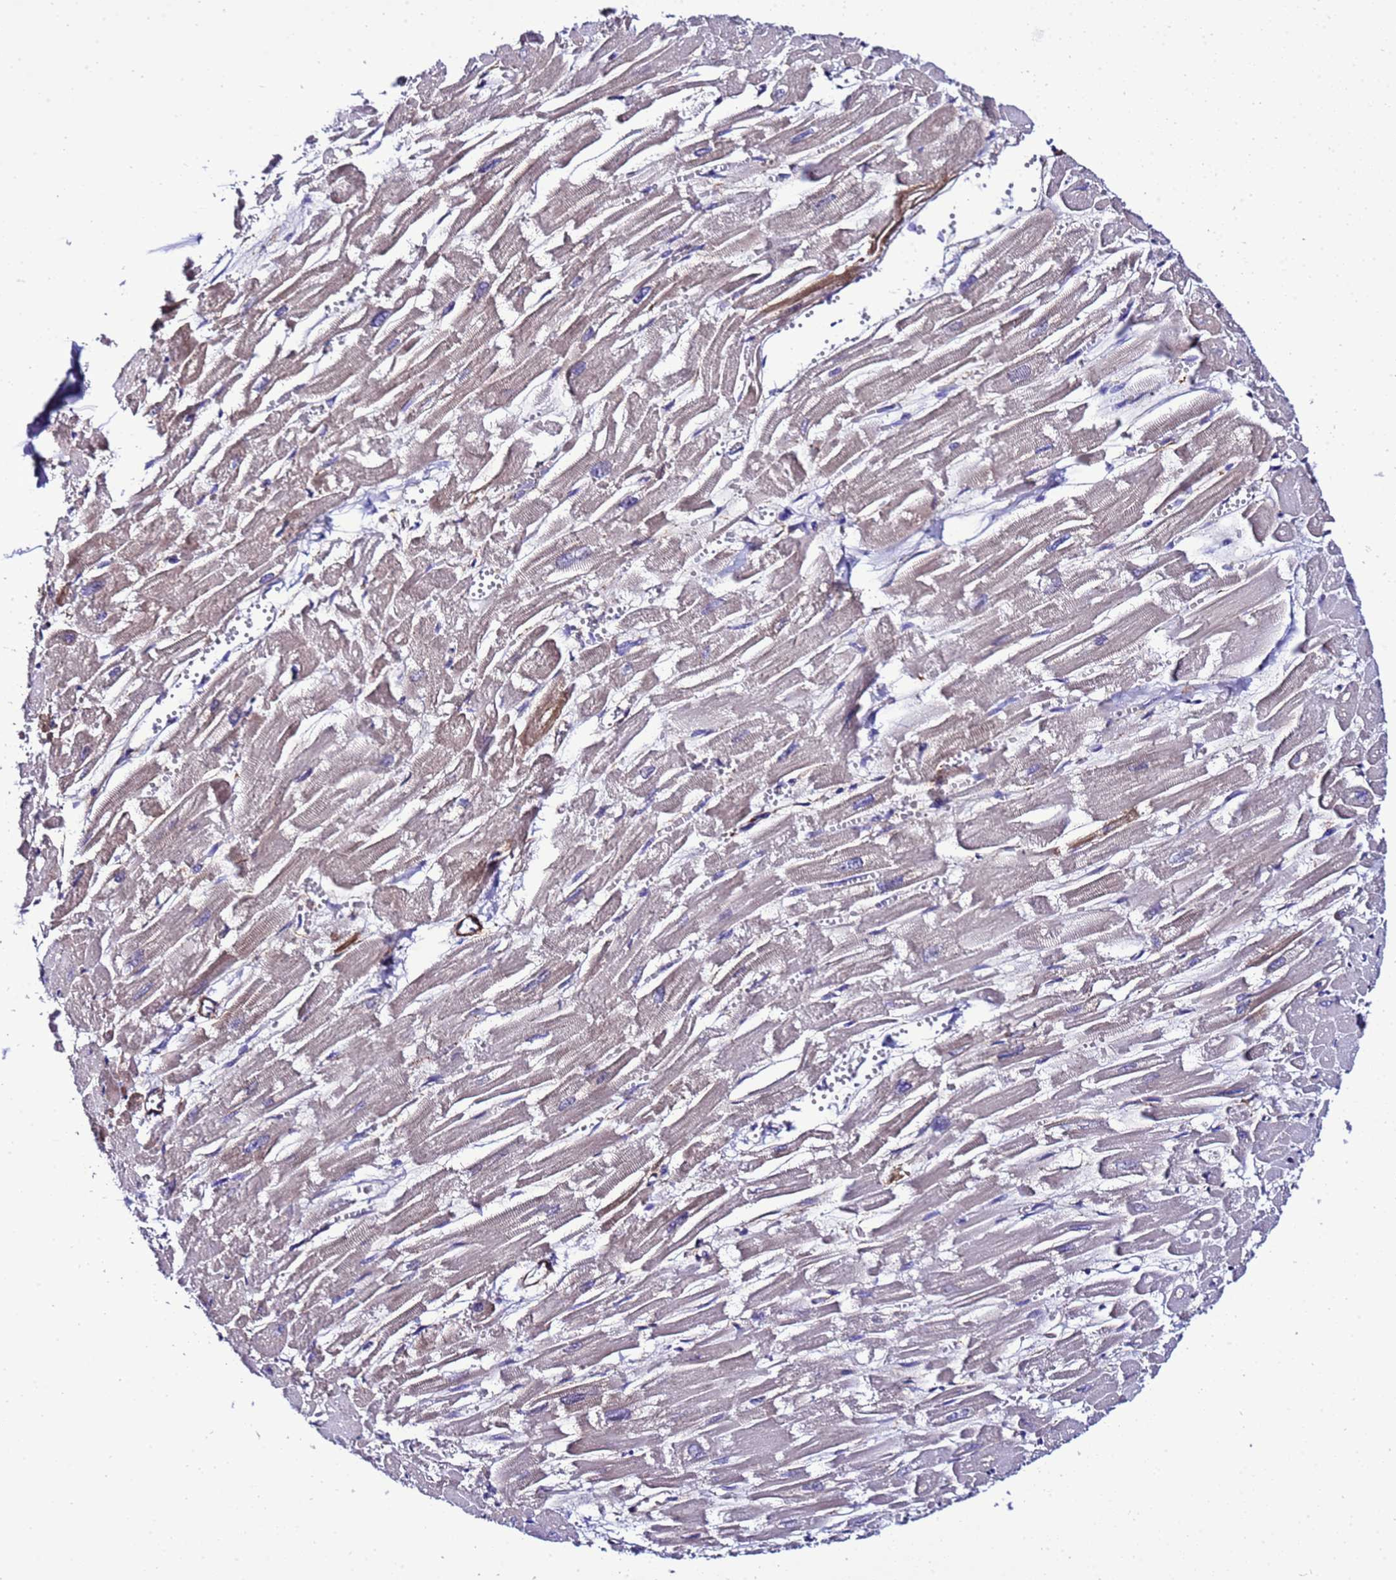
{"staining": {"intensity": "moderate", "quantity": "25%-75%", "location": "cytoplasmic/membranous"}, "tissue": "heart muscle", "cell_type": "Cardiomyocytes", "image_type": "normal", "snomed": [{"axis": "morphology", "description": "Normal tissue, NOS"}, {"axis": "topography", "description": "Heart"}], "caption": "High-magnification brightfield microscopy of unremarkable heart muscle stained with DAB (3,3'-diaminobenzidine) (brown) and counterstained with hematoxylin (blue). cardiomyocytes exhibit moderate cytoplasmic/membranous staining is identified in about25%-75% of cells. The staining was performed using DAB (3,3'-diaminobenzidine), with brown indicating positive protein expression. Nuclei are stained blue with hematoxylin.", "gene": "GZF1", "patient": {"sex": "male", "age": 54}}